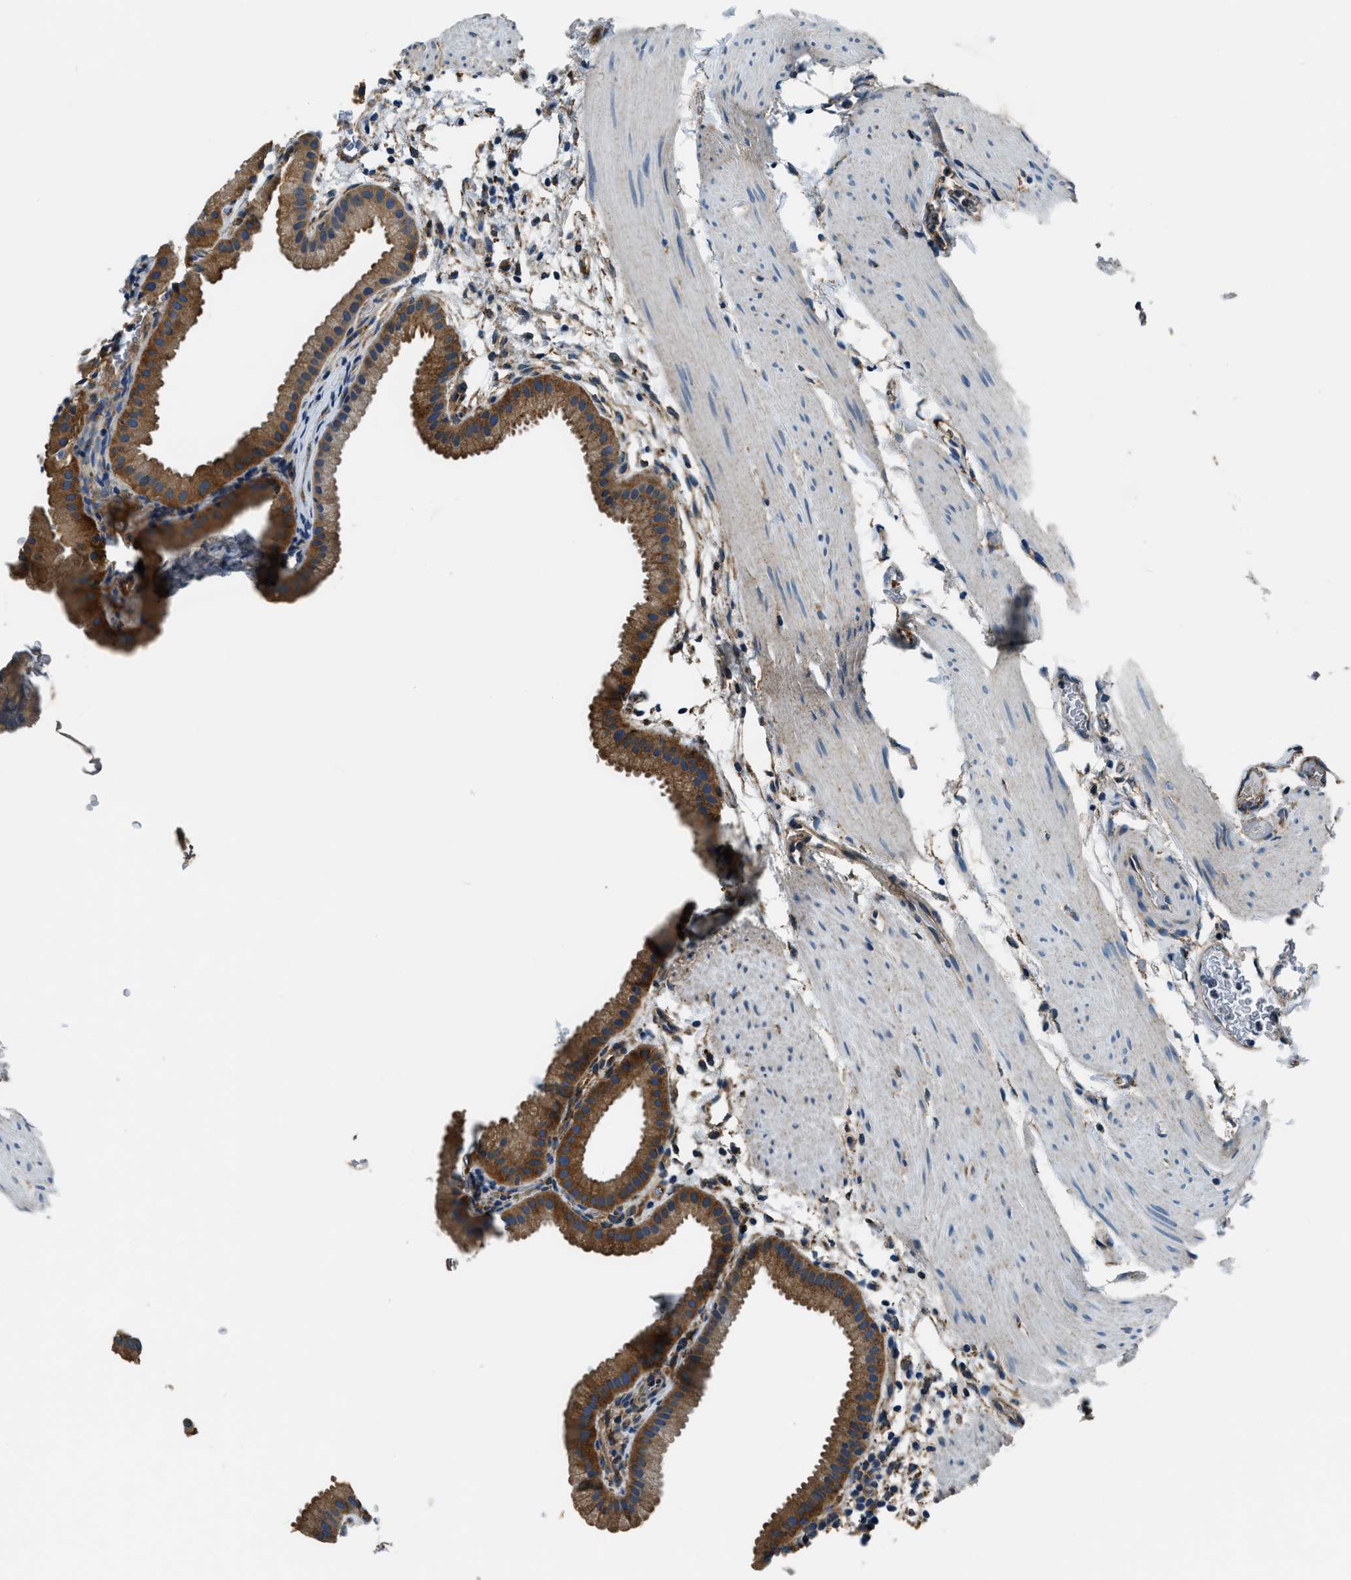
{"staining": {"intensity": "strong", "quantity": ">75%", "location": "cytoplasmic/membranous"}, "tissue": "gallbladder", "cell_type": "Glandular cells", "image_type": "normal", "snomed": [{"axis": "morphology", "description": "Normal tissue, NOS"}, {"axis": "topography", "description": "Gallbladder"}], "caption": "A histopathology image showing strong cytoplasmic/membranous expression in about >75% of glandular cells in normal gallbladder, as visualized by brown immunohistochemical staining.", "gene": "EEA1", "patient": {"sex": "female", "age": 64}}